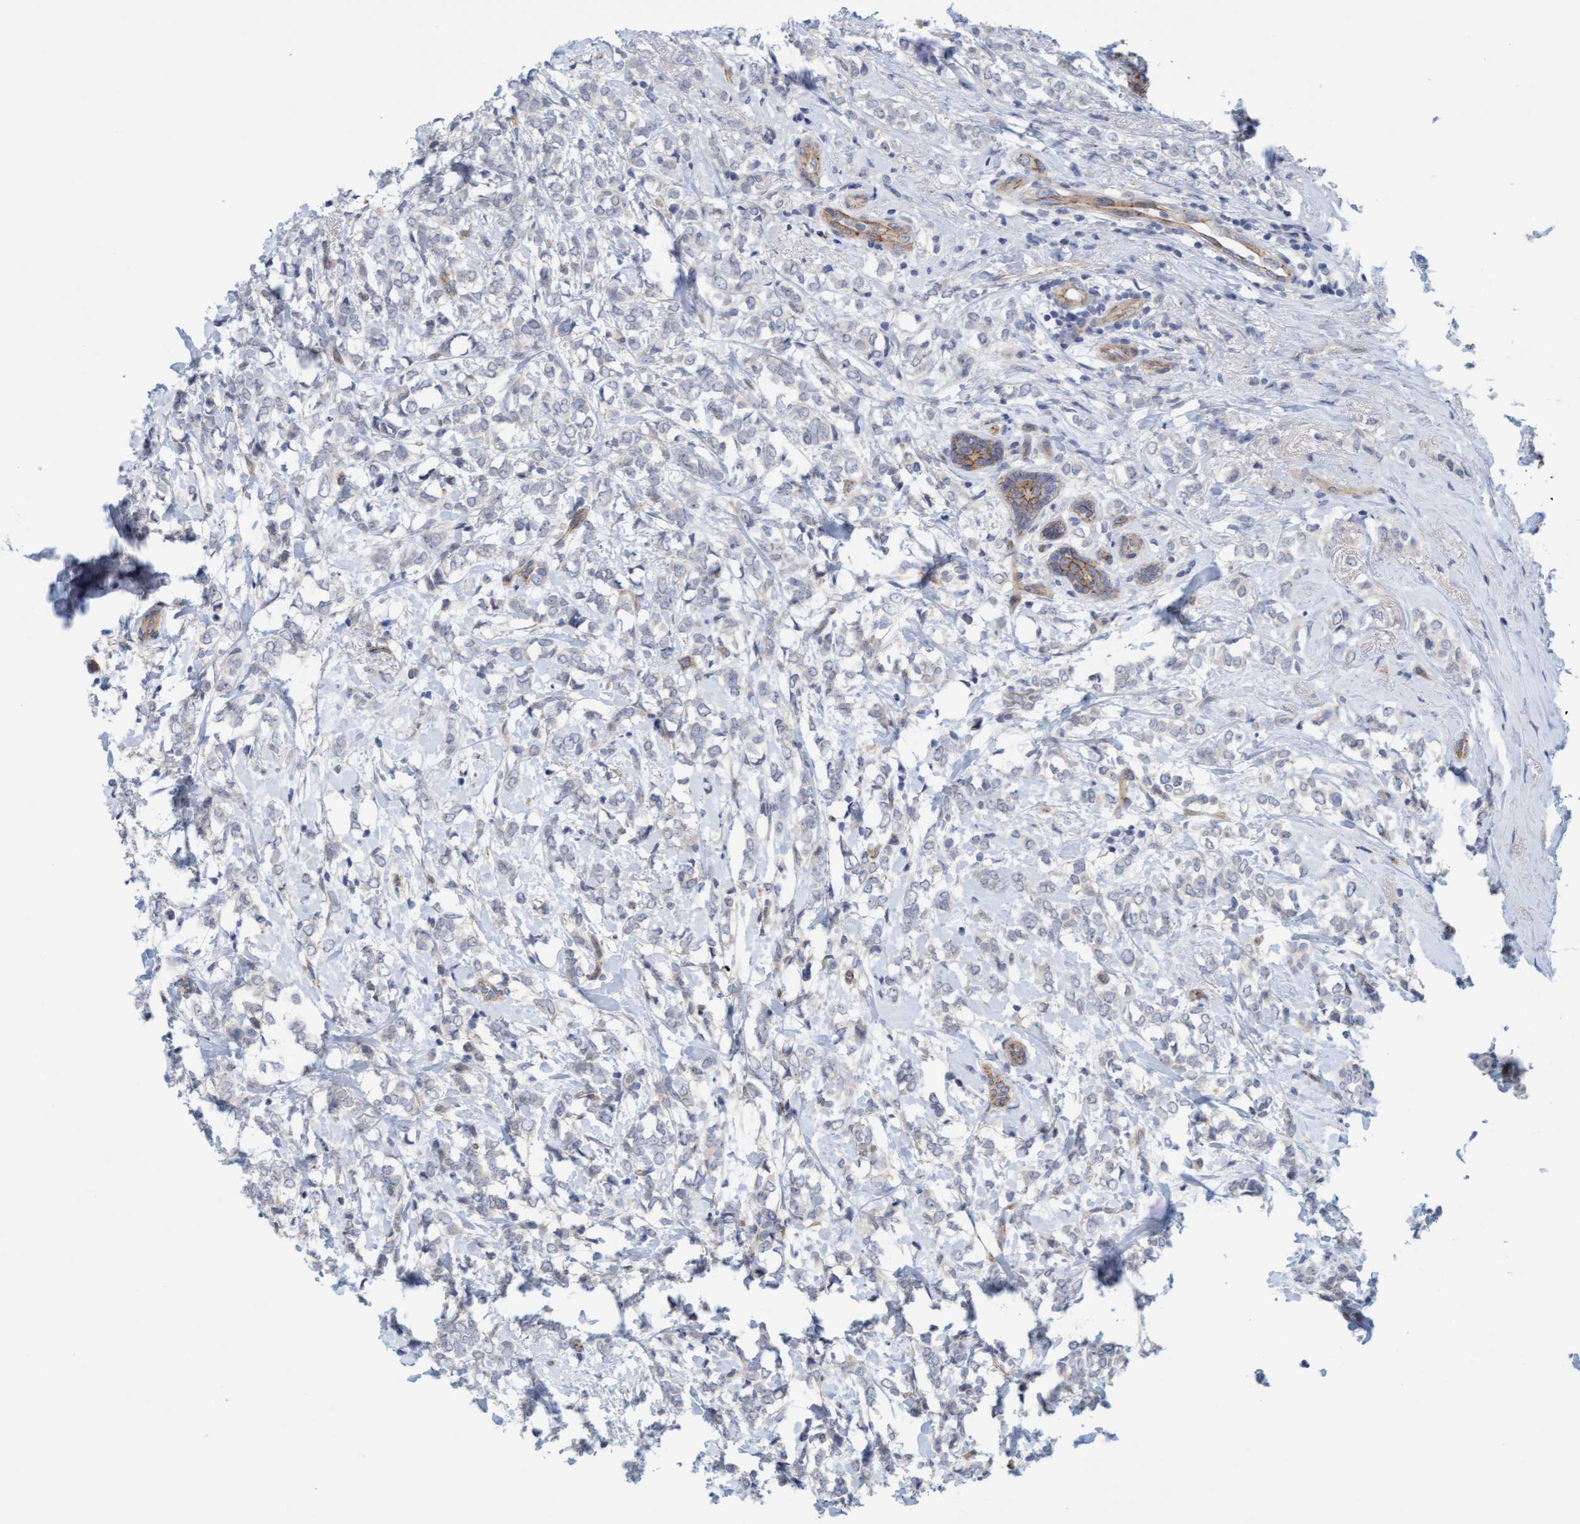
{"staining": {"intensity": "negative", "quantity": "none", "location": "none"}, "tissue": "breast cancer", "cell_type": "Tumor cells", "image_type": "cancer", "snomed": [{"axis": "morphology", "description": "Normal tissue, NOS"}, {"axis": "morphology", "description": "Lobular carcinoma"}, {"axis": "topography", "description": "Breast"}], "caption": "Micrograph shows no protein staining in tumor cells of breast lobular carcinoma tissue.", "gene": "KRBA2", "patient": {"sex": "female", "age": 47}}